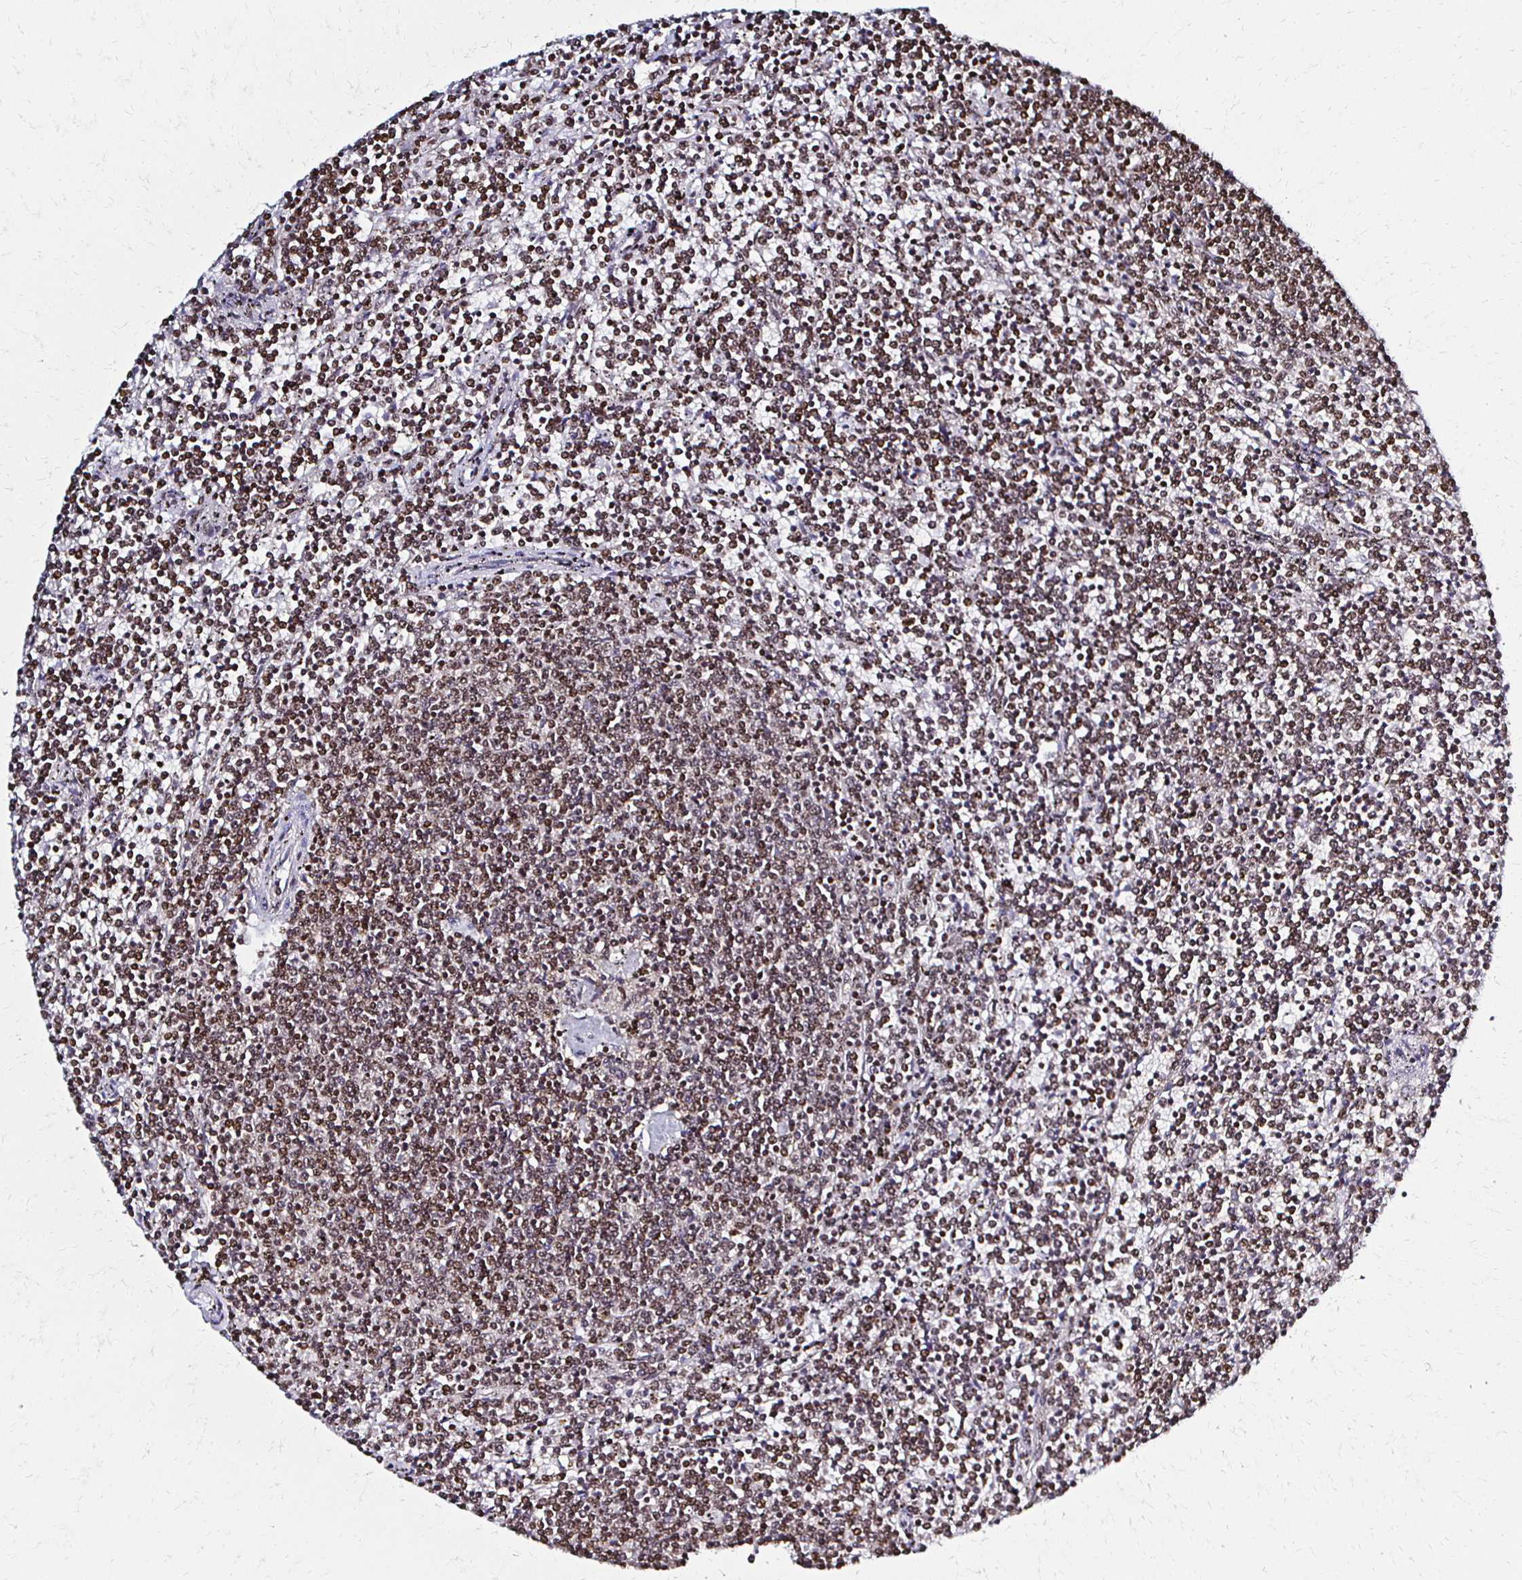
{"staining": {"intensity": "moderate", "quantity": ">75%", "location": "nuclear"}, "tissue": "lymphoma", "cell_type": "Tumor cells", "image_type": "cancer", "snomed": [{"axis": "morphology", "description": "Malignant lymphoma, non-Hodgkin's type, Low grade"}, {"axis": "topography", "description": "Spleen"}], "caption": "This micrograph exhibits lymphoma stained with IHC to label a protein in brown. The nuclear of tumor cells show moderate positivity for the protein. Nuclei are counter-stained blue.", "gene": "HOXA9", "patient": {"sex": "female", "age": 50}}